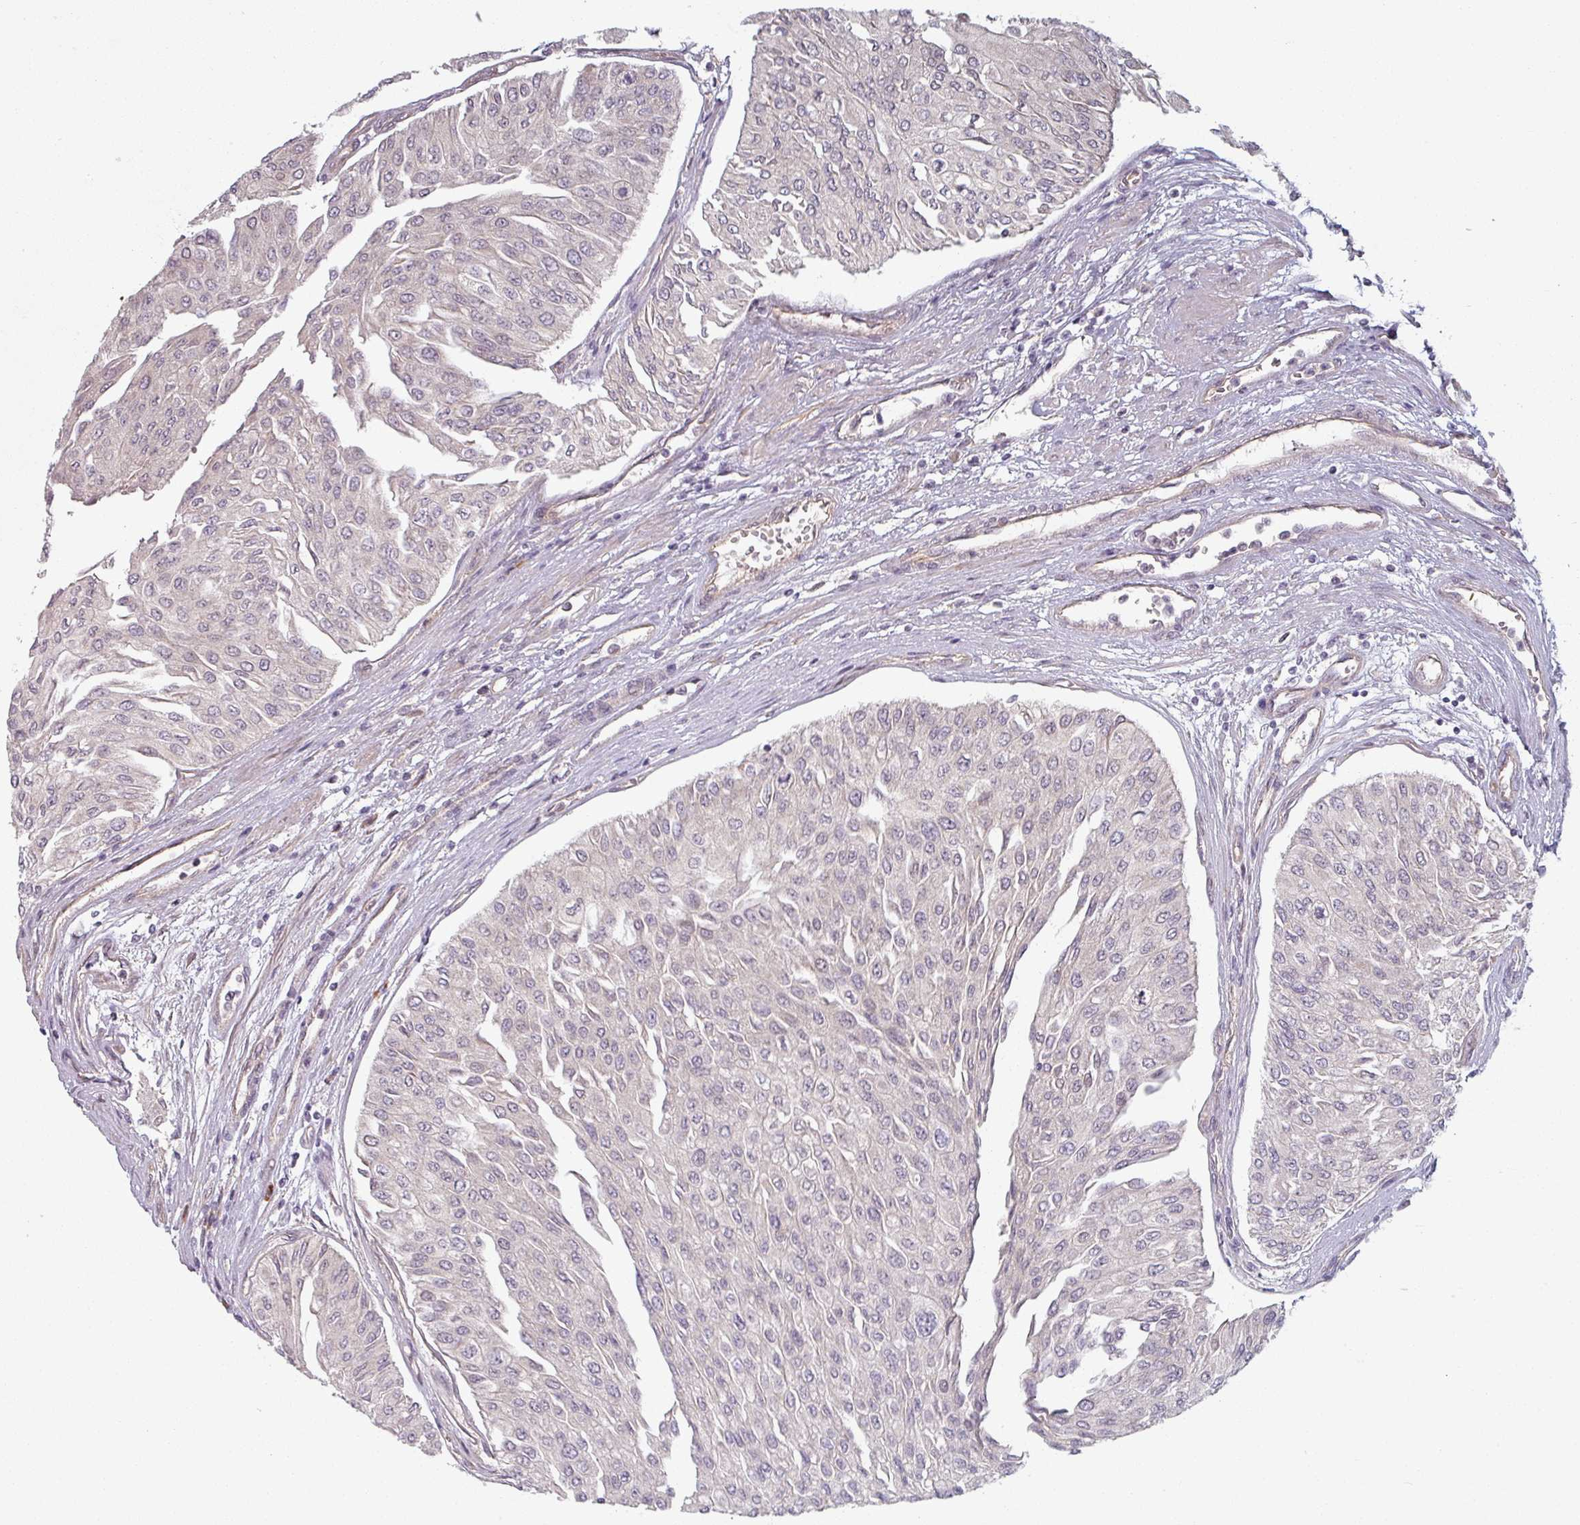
{"staining": {"intensity": "negative", "quantity": "none", "location": "none"}, "tissue": "urothelial cancer", "cell_type": "Tumor cells", "image_type": "cancer", "snomed": [{"axis": "morphology", "description": "Urothelial carcinoma, Low grade"}, {"axis": "topography", "description": "Urinary bladder"}], "caption": "Immunohistochemistry micrograph of urothelial cancer stained for a protein (brown), which shows no expression in tumor cells.", "gene": "PLEKHJ1", "patient": {"sex": "male", "age": 67}}